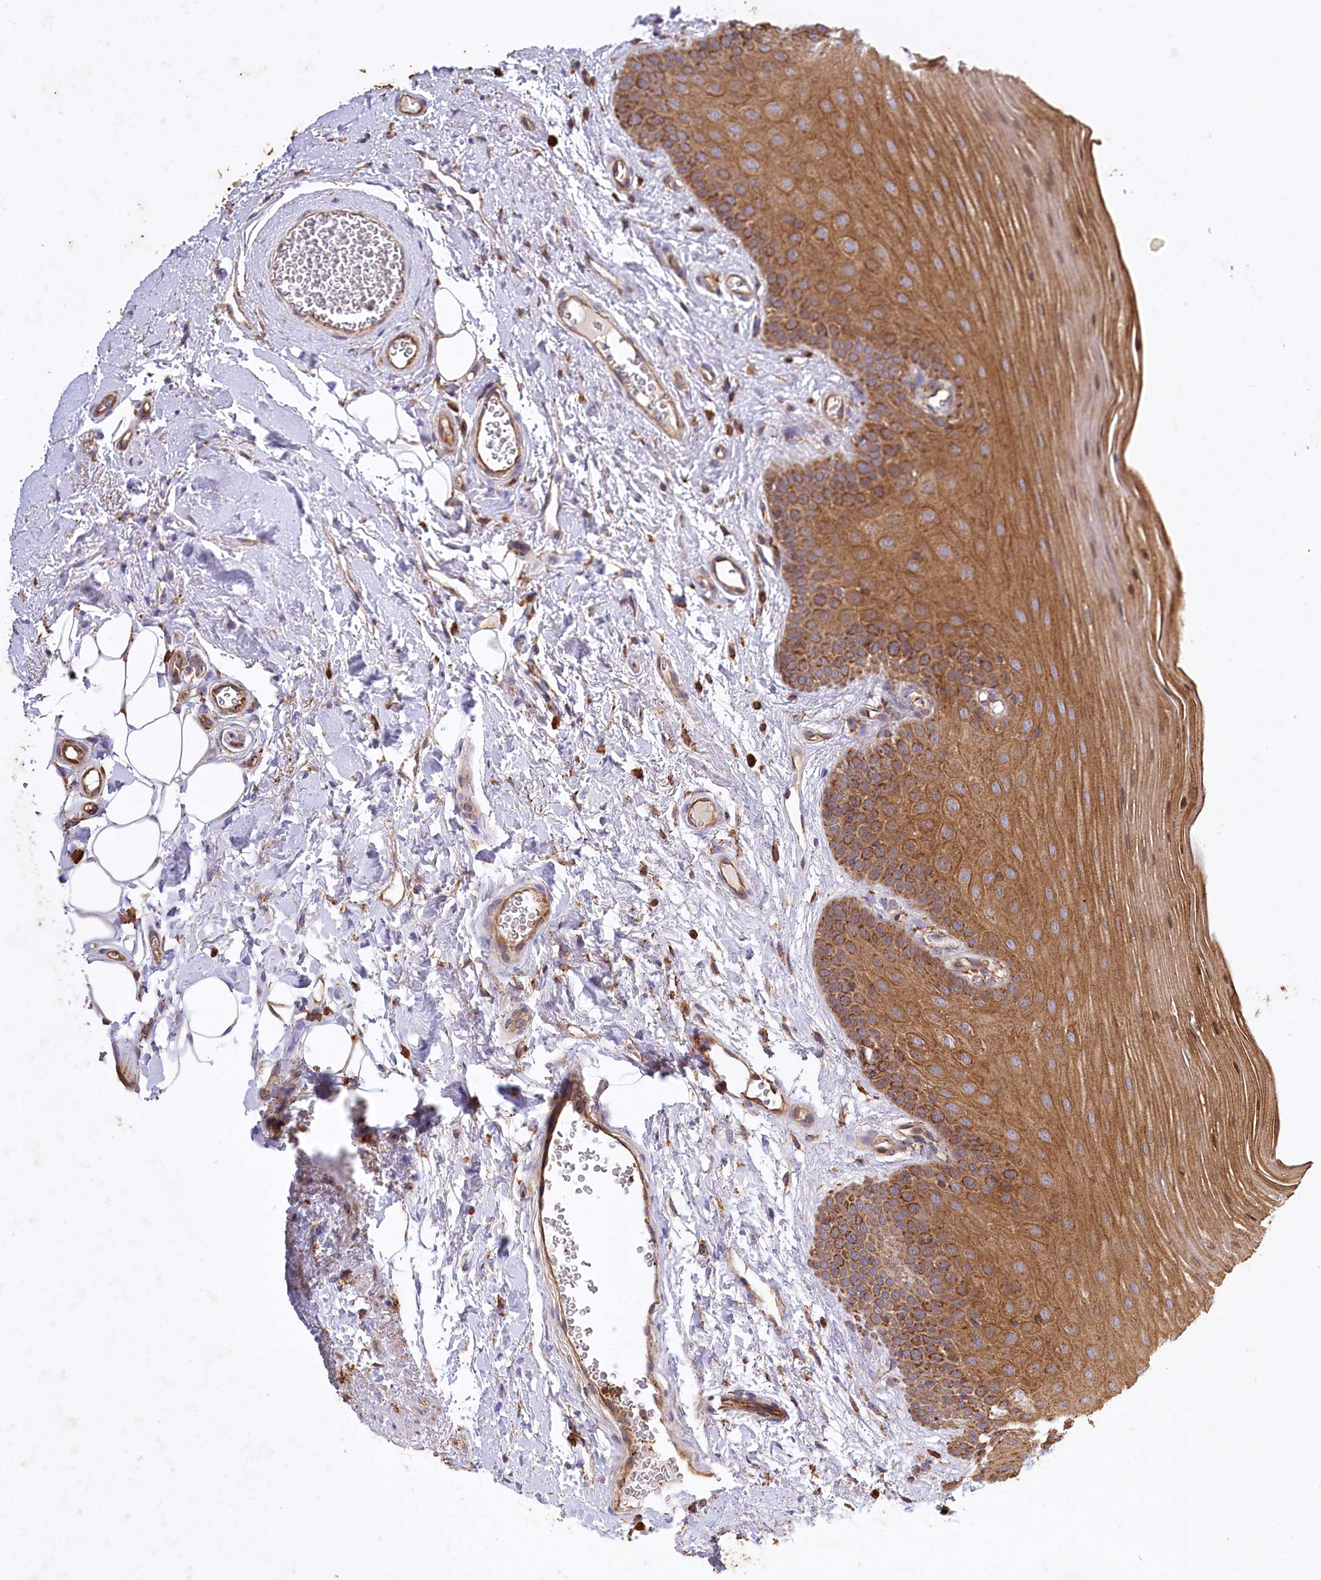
{"staining": {"intensity": "strong", "quantity": ">75%", "location": "cytoplasmic/membranous"}, "tissue": "oral mucosa", "cell_type": "Squamous epithelial cells", "image_type": "normal", "snomed": [{"axis": "morphology", "description": "Normal tissue, NOS"}, {"axis": "topography", "description": "Oral tissue"}], "caption": "Protein staining of normal oral mucosa shows strong cytoplasmic/membranous positivity in about >75% of squamous epithelial cells. Nuclei are stained in blue.", "gene": "CARD19", "patient": {"sex": "male", "age": 68}}